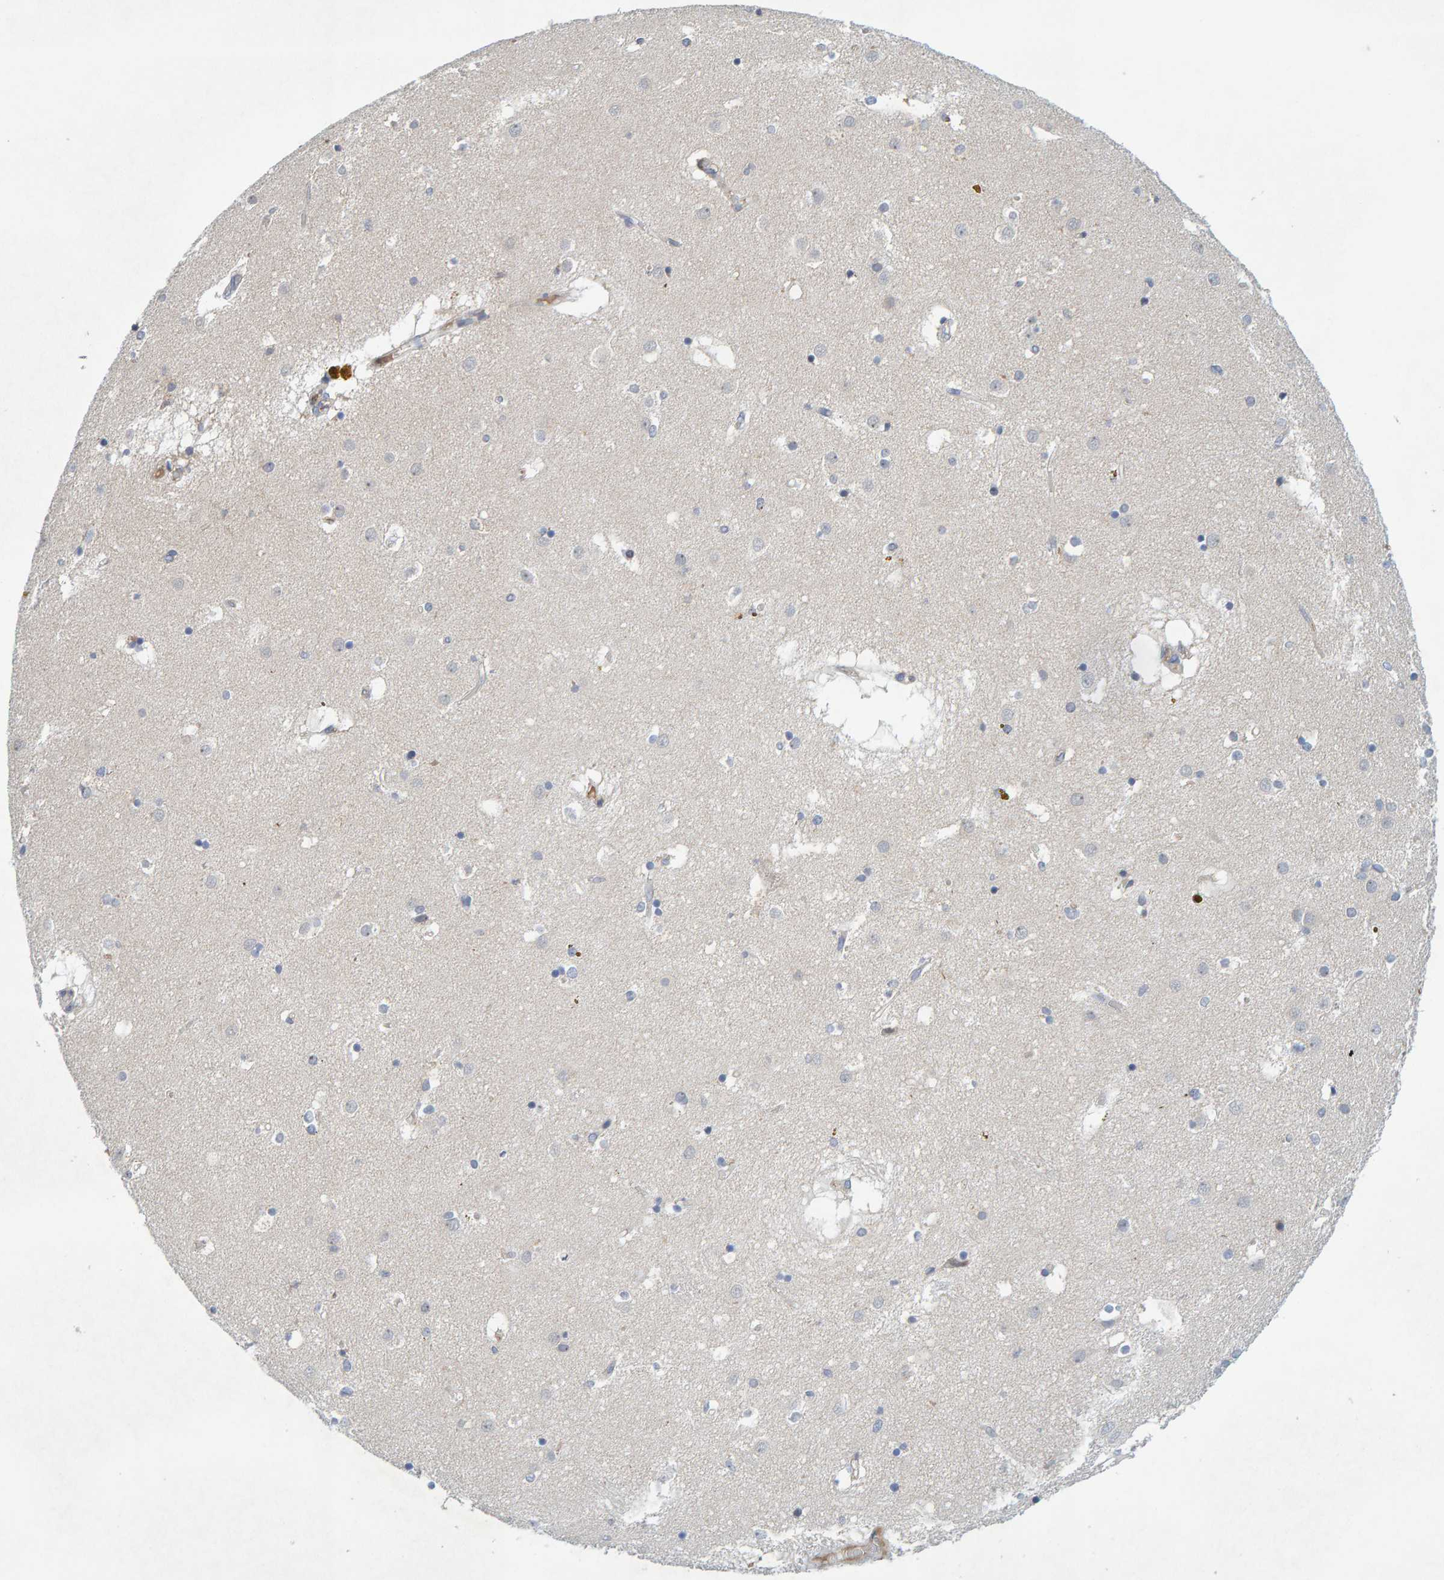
{"staining": {"intensity": "negative", "quantity": "none", "location": "none"}, "tissue": "caudate", "cell_type": "Glial cells", "image_type": "normal", "snomed": [{"axis": "morphology", "description": "Normal tissue, NOS"}, {"axis": "topography", "description": "Lateral ventricle wall"}], "caption": "Glial cells are negative for brown protein staining in normal caudate. (DAB IHC visualized using brightfield microscopy, high magnification).", "gene": "ZNF77", "patient": {"sex": "male", "age": 70}}